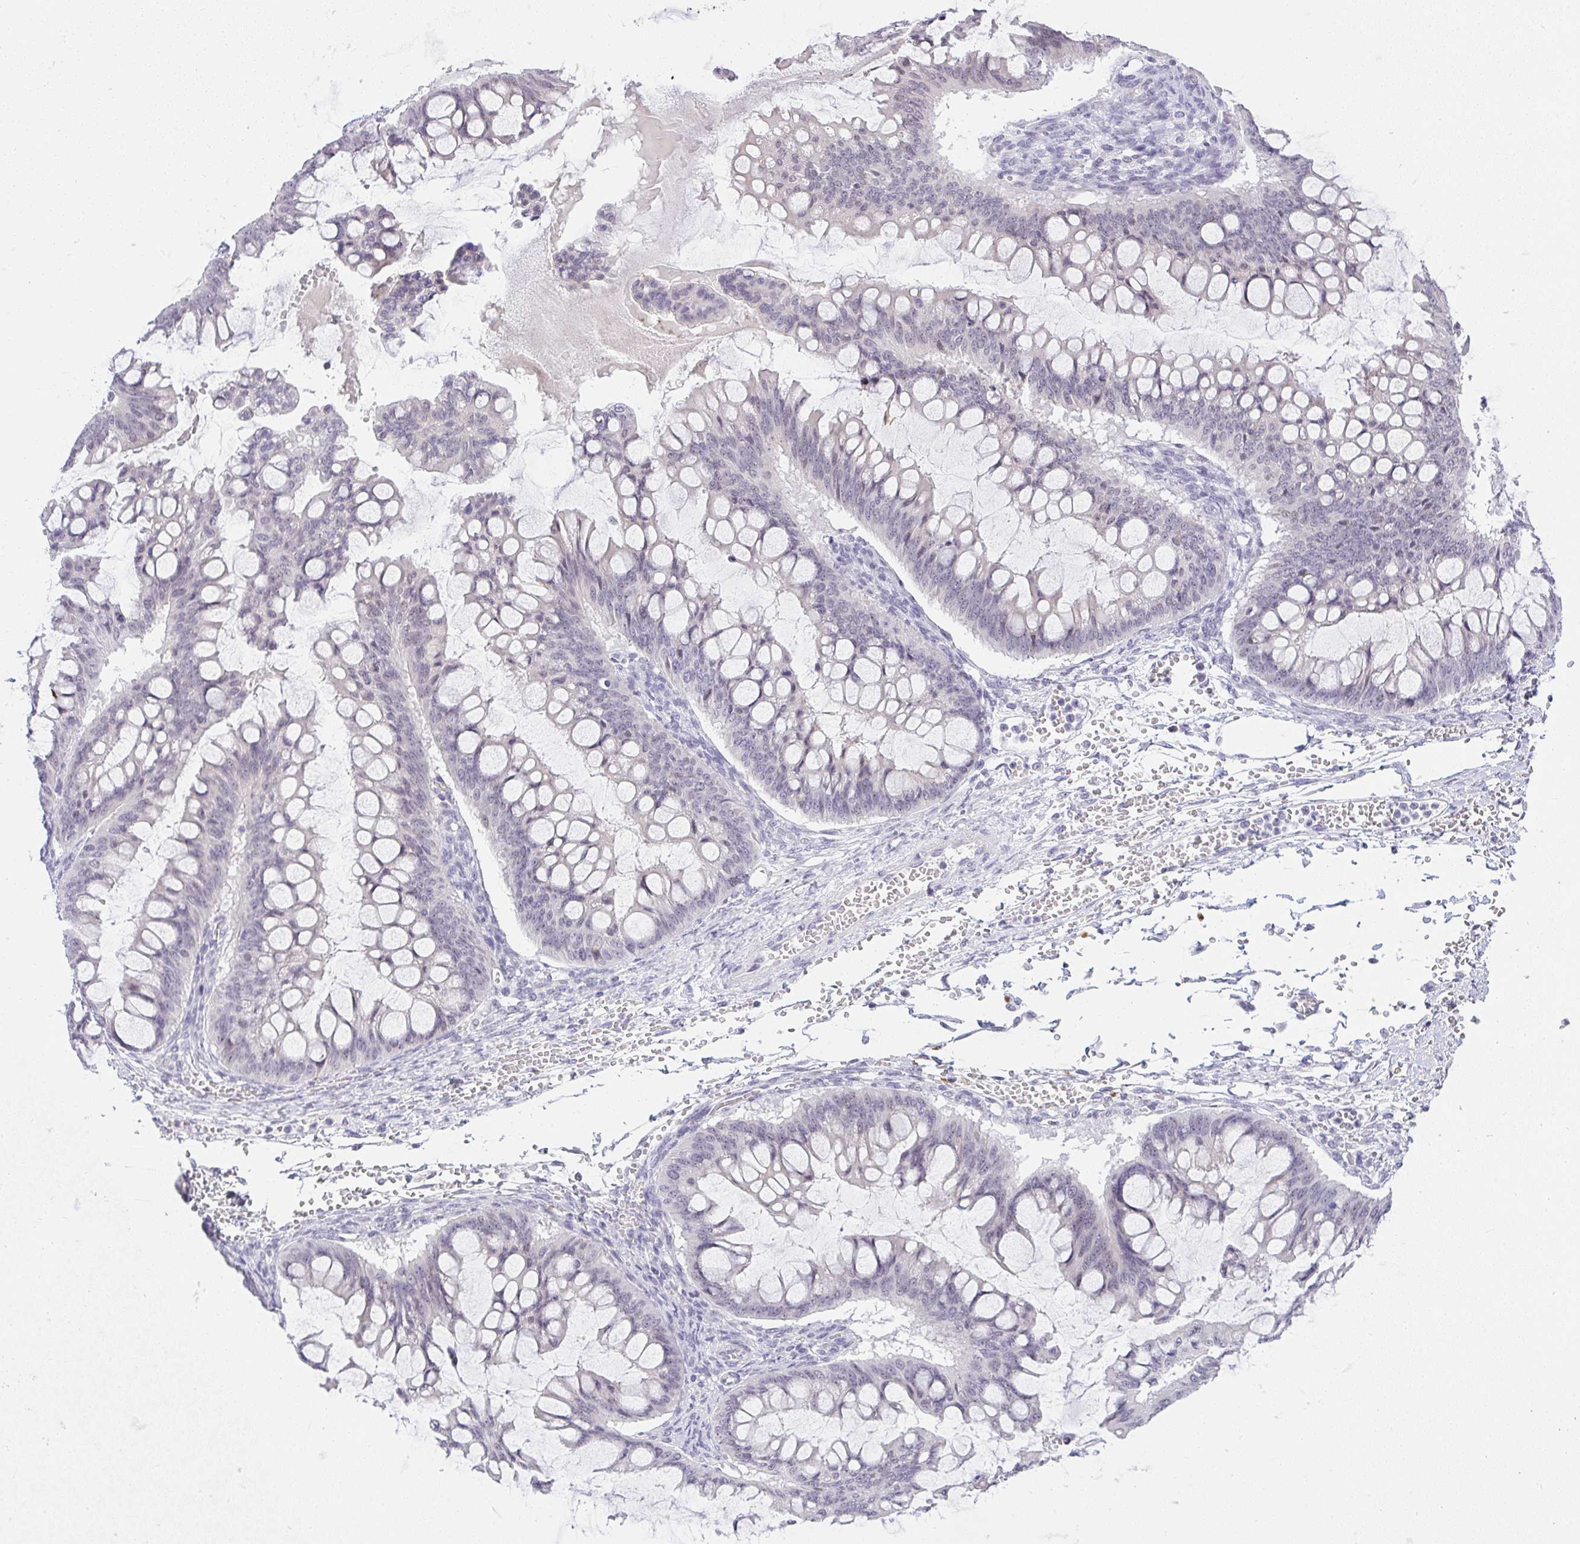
{"staining": {"intensity": "negative", "quantity": "none", "location": "none"}, "tissue": "ovarian cancer", "cell_type": "Tumor cells", "image_type": "cancer", "snomed": [{"axis": "morphology", "description": "Cystadenocarcinoma, mucinous, NOS"}, {"axis": "topography", "description": "Ovary"}], "caption": "Photomicrograph shows no protein positivity in tumor cells of ovarian cancer (mucinous cystadenocarcinoma) tissue.", "gene": "CACNA1S", "patient": {"sex": "female", "age": 73}}